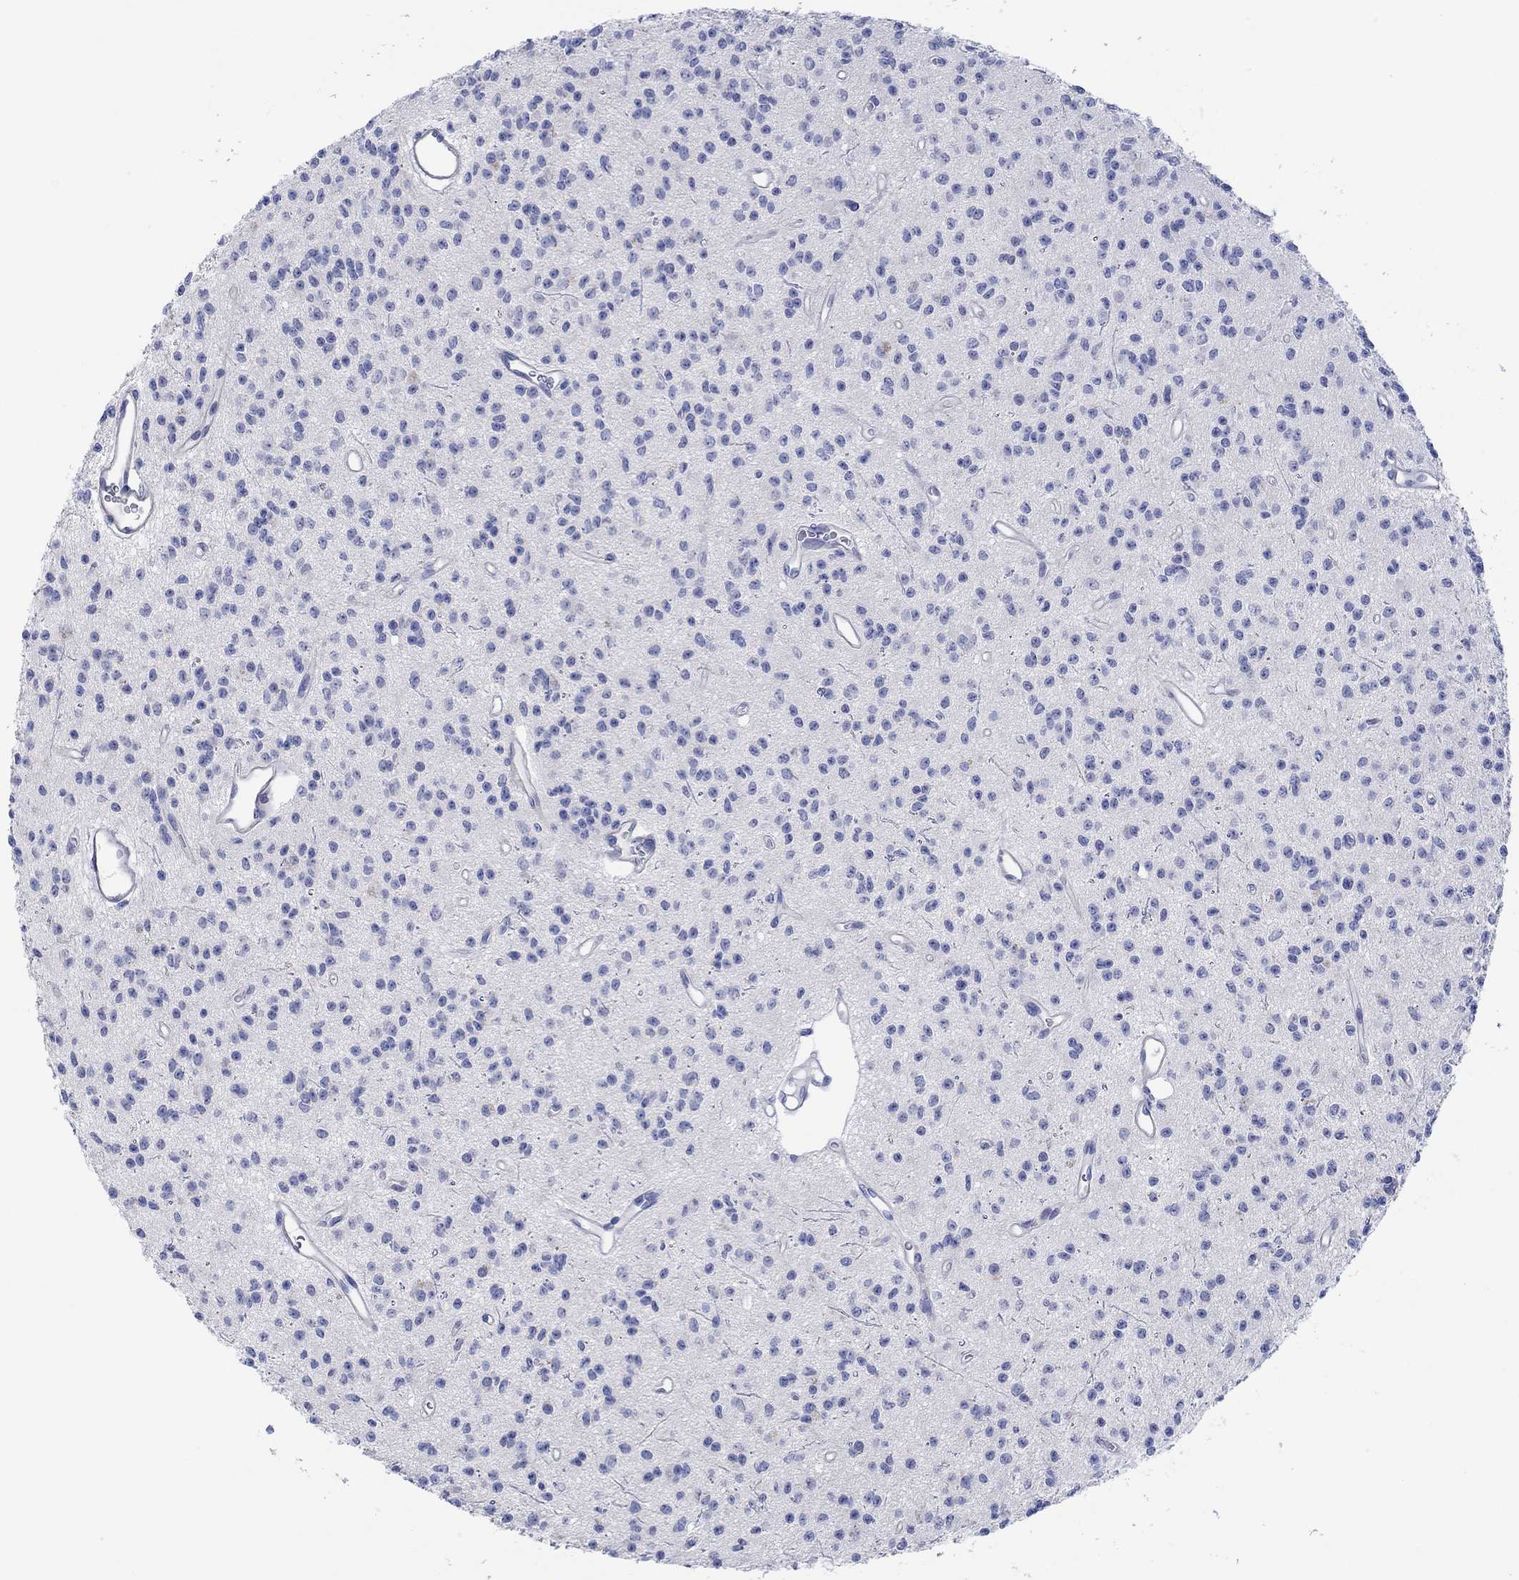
{"staining": {"intensity": "negative", "quantity": "none", "location": "none"}, "tissue": "glioma", "cell_type": "Tumor cells", "image_type": "cancer", "snomed": [{"axis": "morphology", "description": "Glioma, malignant, Low grade"}, {"axis": "topography", "description": "Brain"}], "caption": "Glioma stained for a protein using immunohistochemistry exhibits no staining tumor cells.", "gene": "PPIL6", "patient": {"sex": "female", "age": 45}}